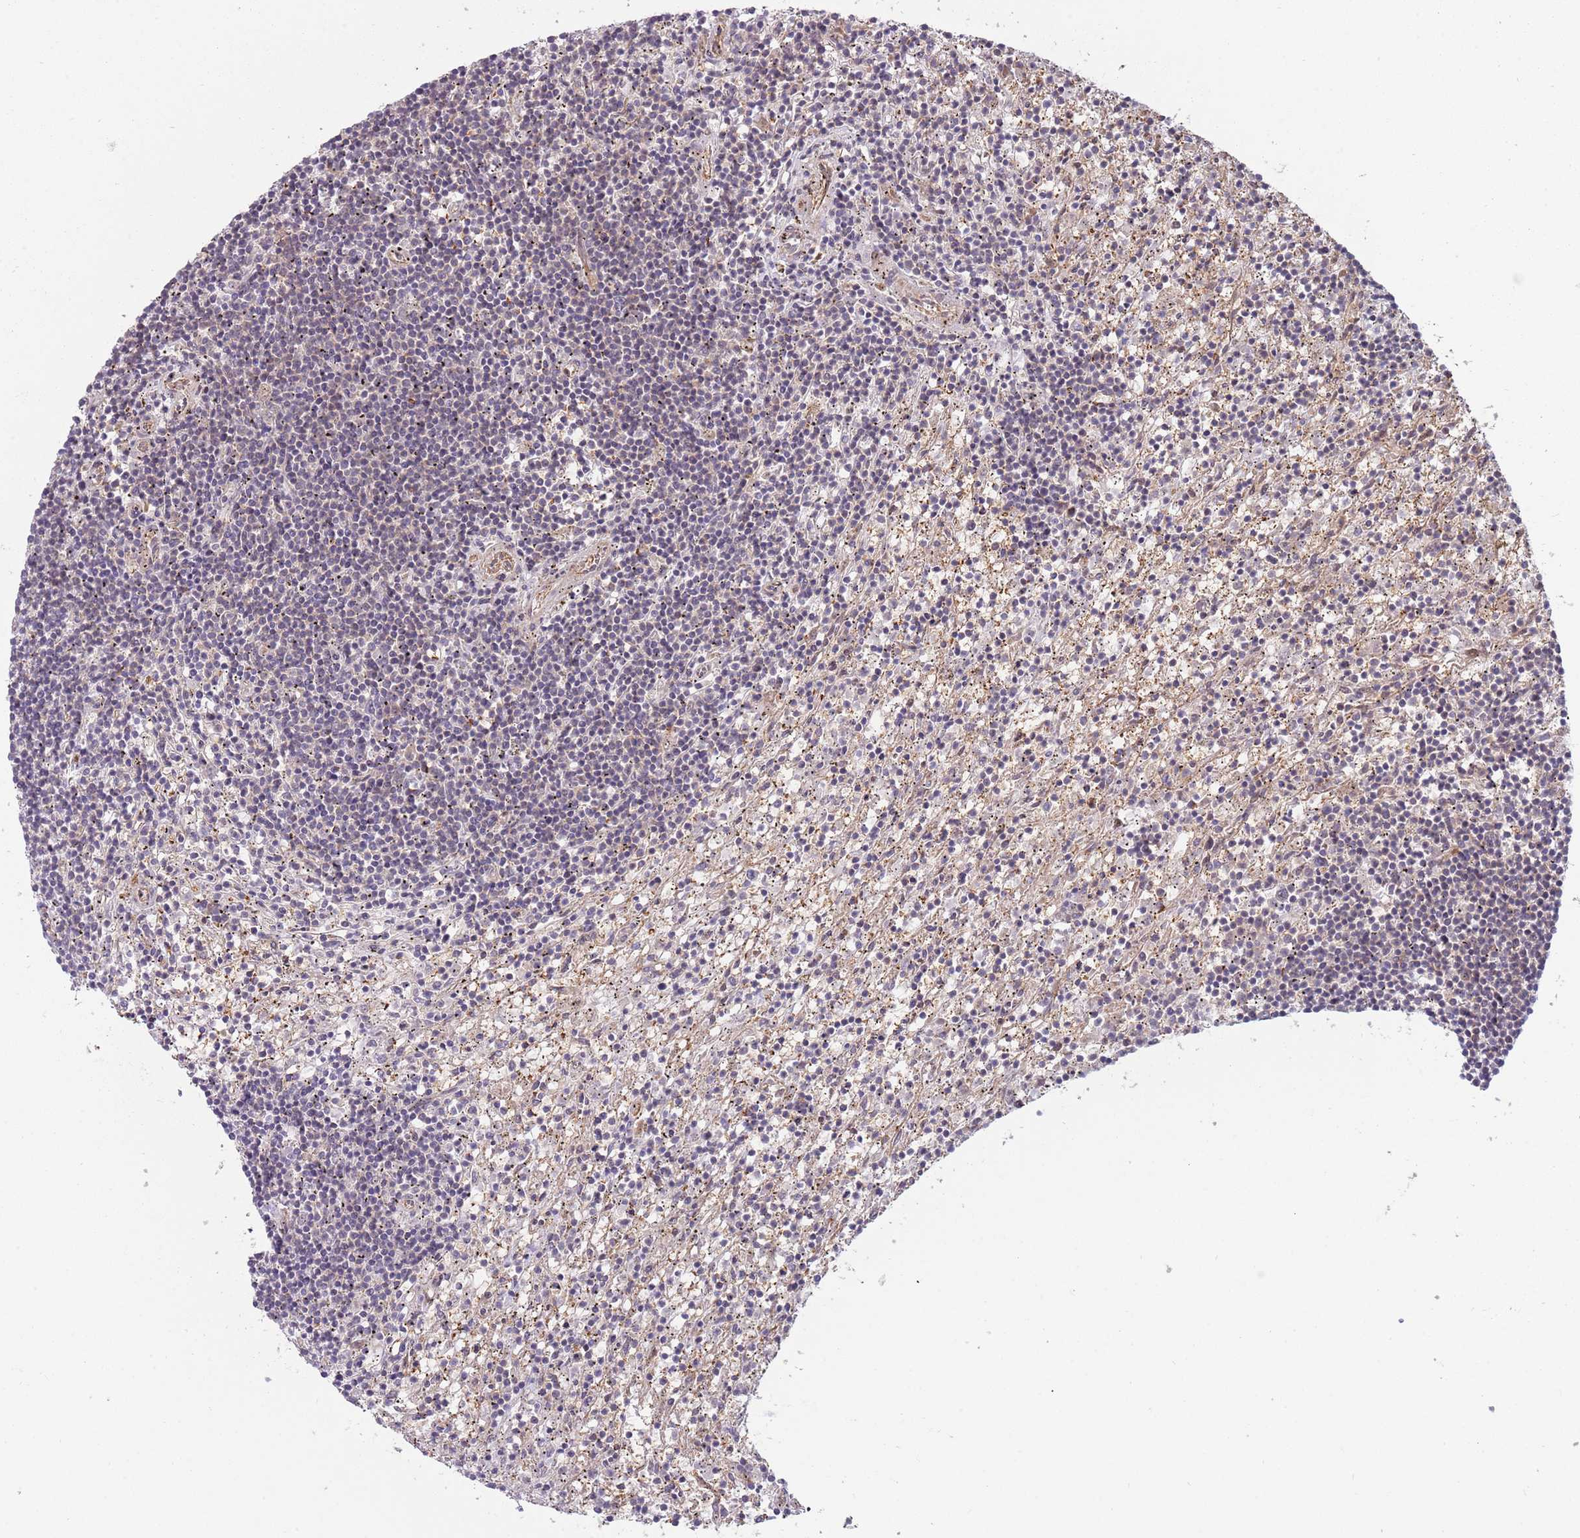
{"staining": {"intensity": "negative", "quantity": "none", "location": "none"}, "tissue": "lymphoma", "cell_type": "Tumor cells", "image_type": "cancer", "snomed": [{"axis": "morphology", "description": "Malignant lymphoma, non-Hodgkin's type, Low grade"}, {"axis": "topography", "description": "Spleen"}], "caption": "This is an immunohistochemistry image of human malignant lymphoma, non-Hodgkin's type (low-grade). There is no staining in tumor cells.", "gene": "NT5DC4", "patient": {"sex": "male", "age": 76}}